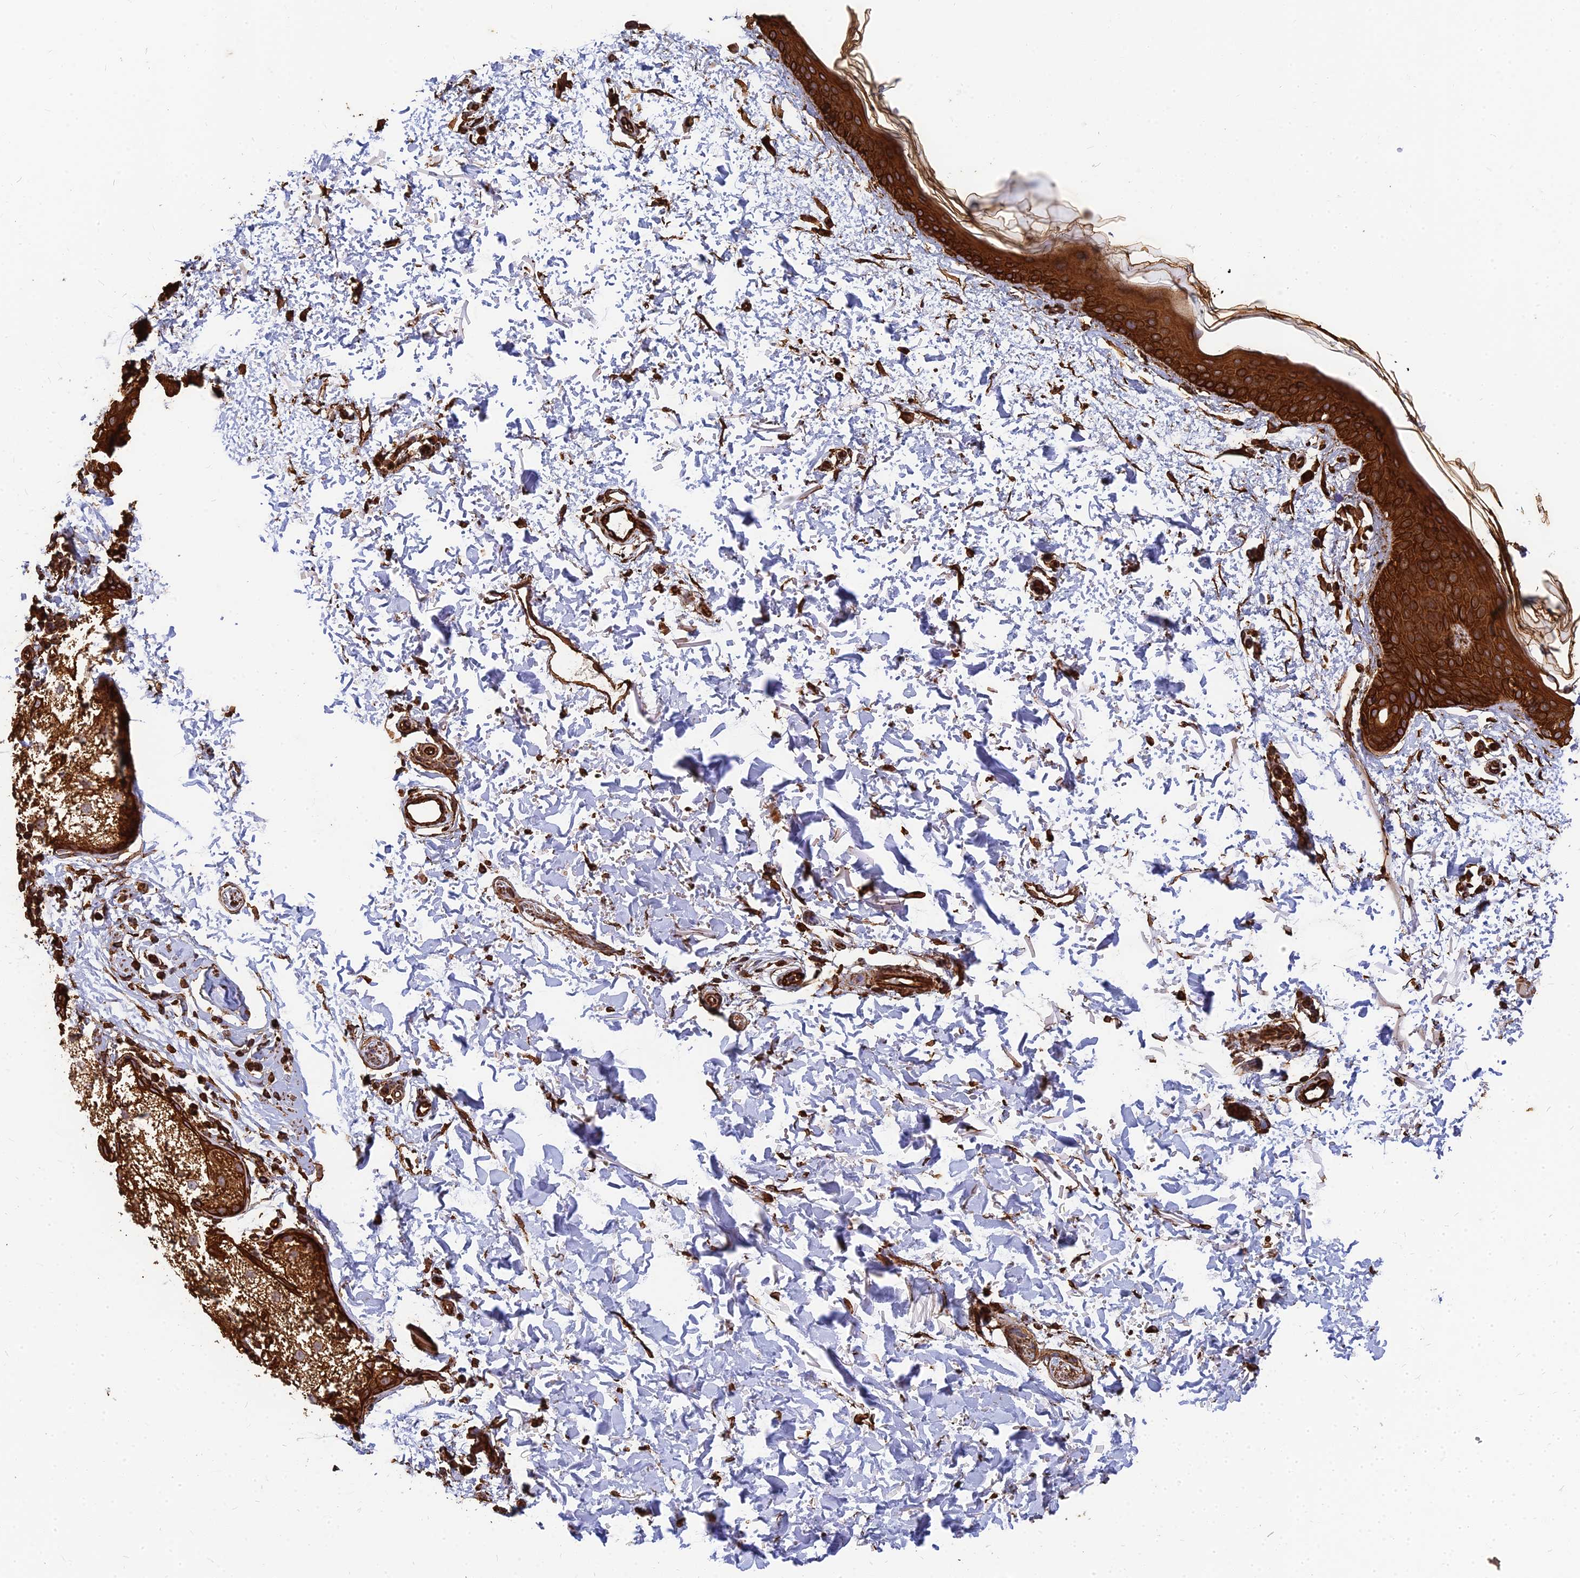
{"staining": {"intensity": "strong", "quantity": ">75%", "location": "cytoplasmic/membranous"}, "tissue": "skin", "cell_type": "Fibroblasts", "image_type": "normal", "snomed": [{"axis": "morphology", "description": "Normal tissue, NOS"}, {"axis": "topography", "description": "Skin"}], "caption": "A brown stain highlights strong cytoplasmic/membranous expression of a protein in fibroblasts of normal human skin.", "gene": "DSTYK", "patient": {"sex": "male", "age": 66}}